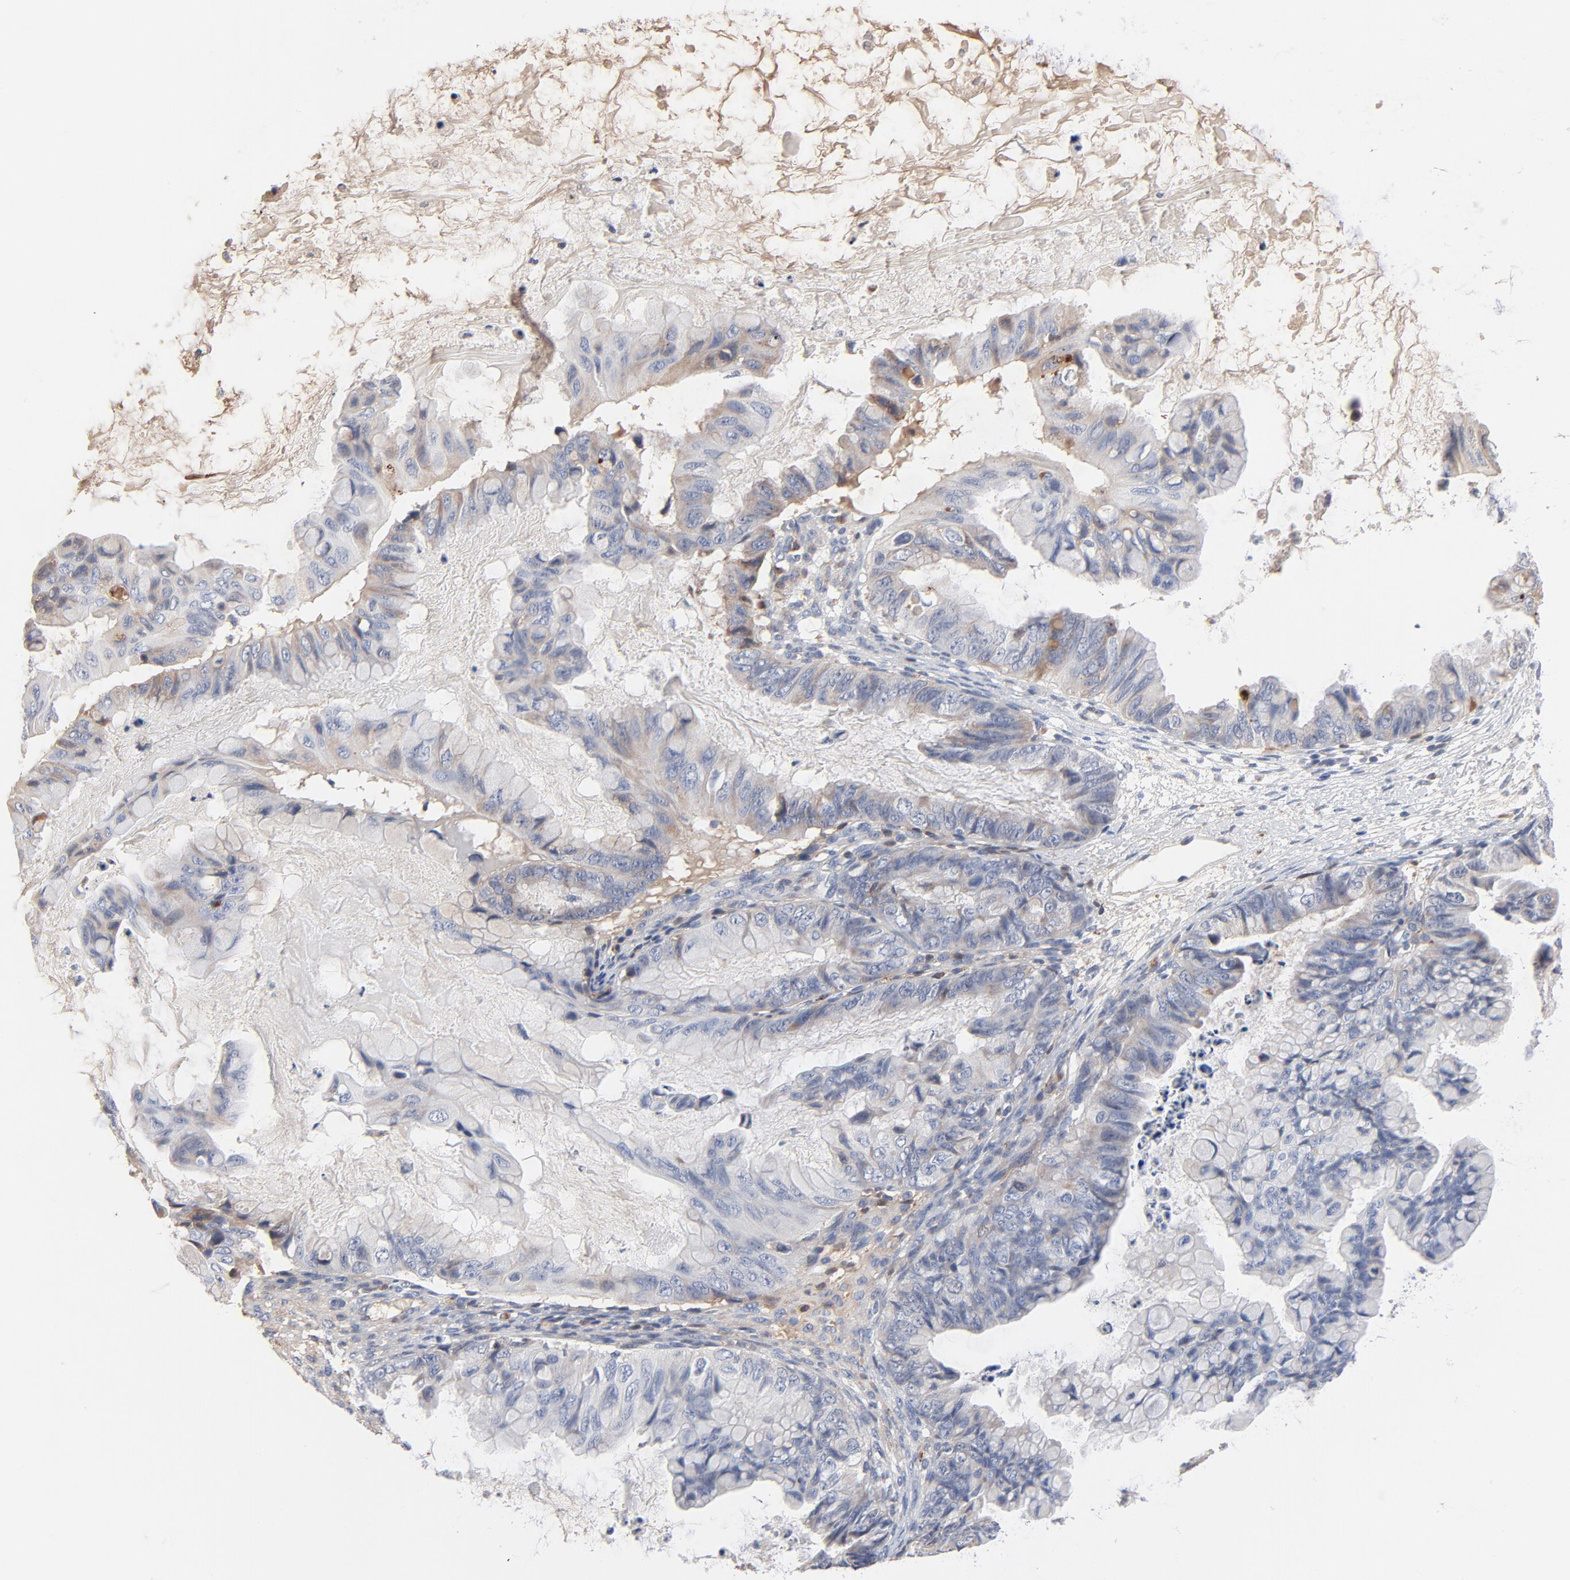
{"staining": {"intensity": "weak", "quantity": "<25%", "location": "cytoplasmic/membranous"}, "tissue": "ovarian cancer", "cell_type": "Tumor cells", "image_type": "cancer", "snomed": [{"axis": "morphology", "description": "Cystadenocarcinoma, mucinous, NOS"}, {"axis": "topography", "description": "Ovary"}], "caption": "Micrograph shows no significant protein expression in tumor cells of ovarian mucinous cystadenocarcinoma. (Brightfield microscopy of DAB (3,3'-diaminobenzidine) immunohistochemistry (IHC) at high magnification).", "gene": "SERPINA4", "patient": {"sex": "female", "age": 36}}